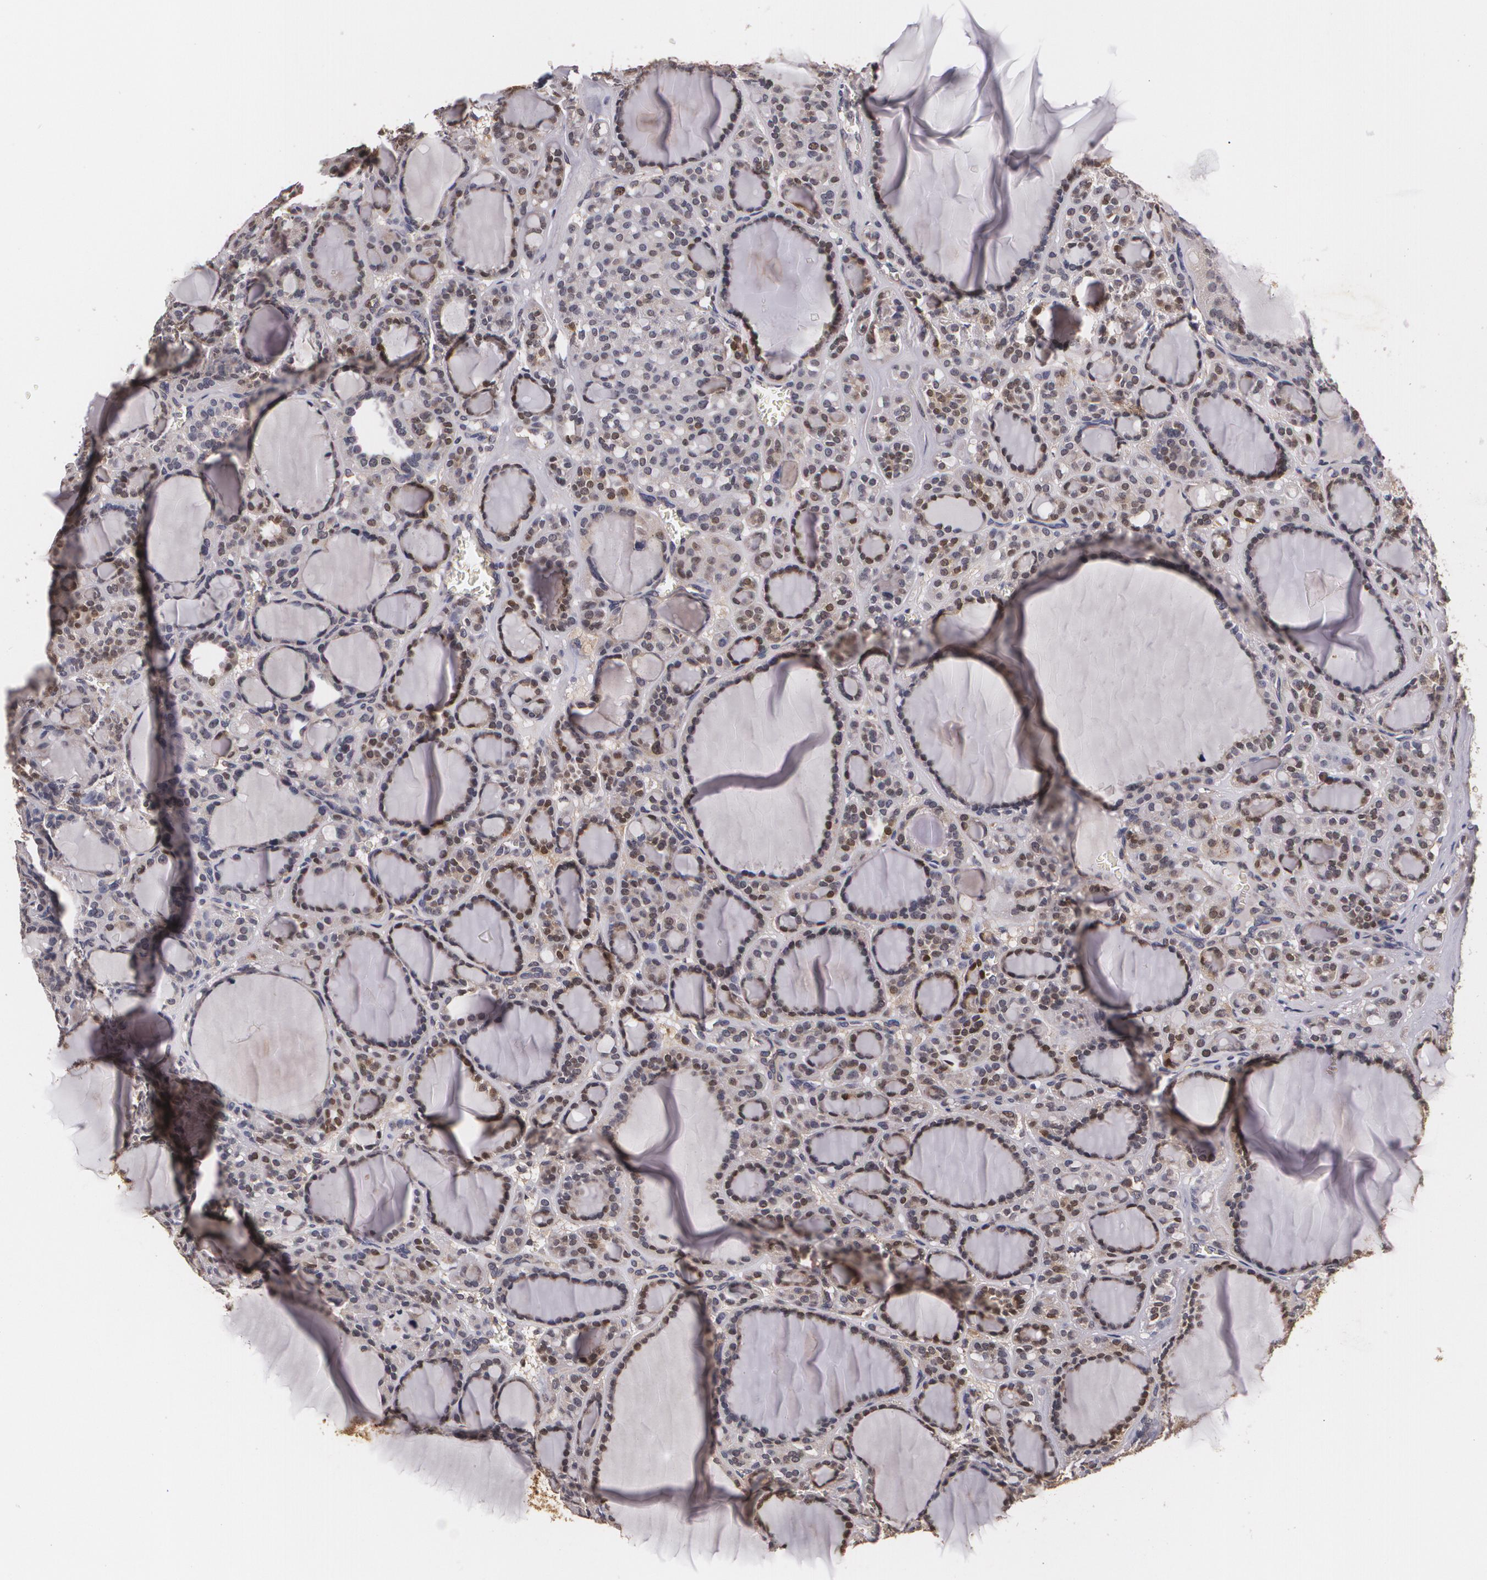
{"staining": {"intensity": "moderate", "quantity": "25%-75%", "location": "cytoplasmic/membranous,nuclear"}, "tissue": "thyroid cancer", "cell_type": "Tumor cells", "image_type": "cancer", "snomed": [{"axis": "morphology", "description": "Follicular adenoma carcinoma, NOS"}, {"axis": "topography", "description": "Thyroid gland"}], "caption": "There is medium levels of moderate cytoplasmic/membranous and nuclear staining in tumor cells of follicular adenoma carcinoma (thyroid), as demonstrated by immunohistochemical staining (brown color).", "gene": "BRCA1", "patient": {"sex": "female", "age": 71}}